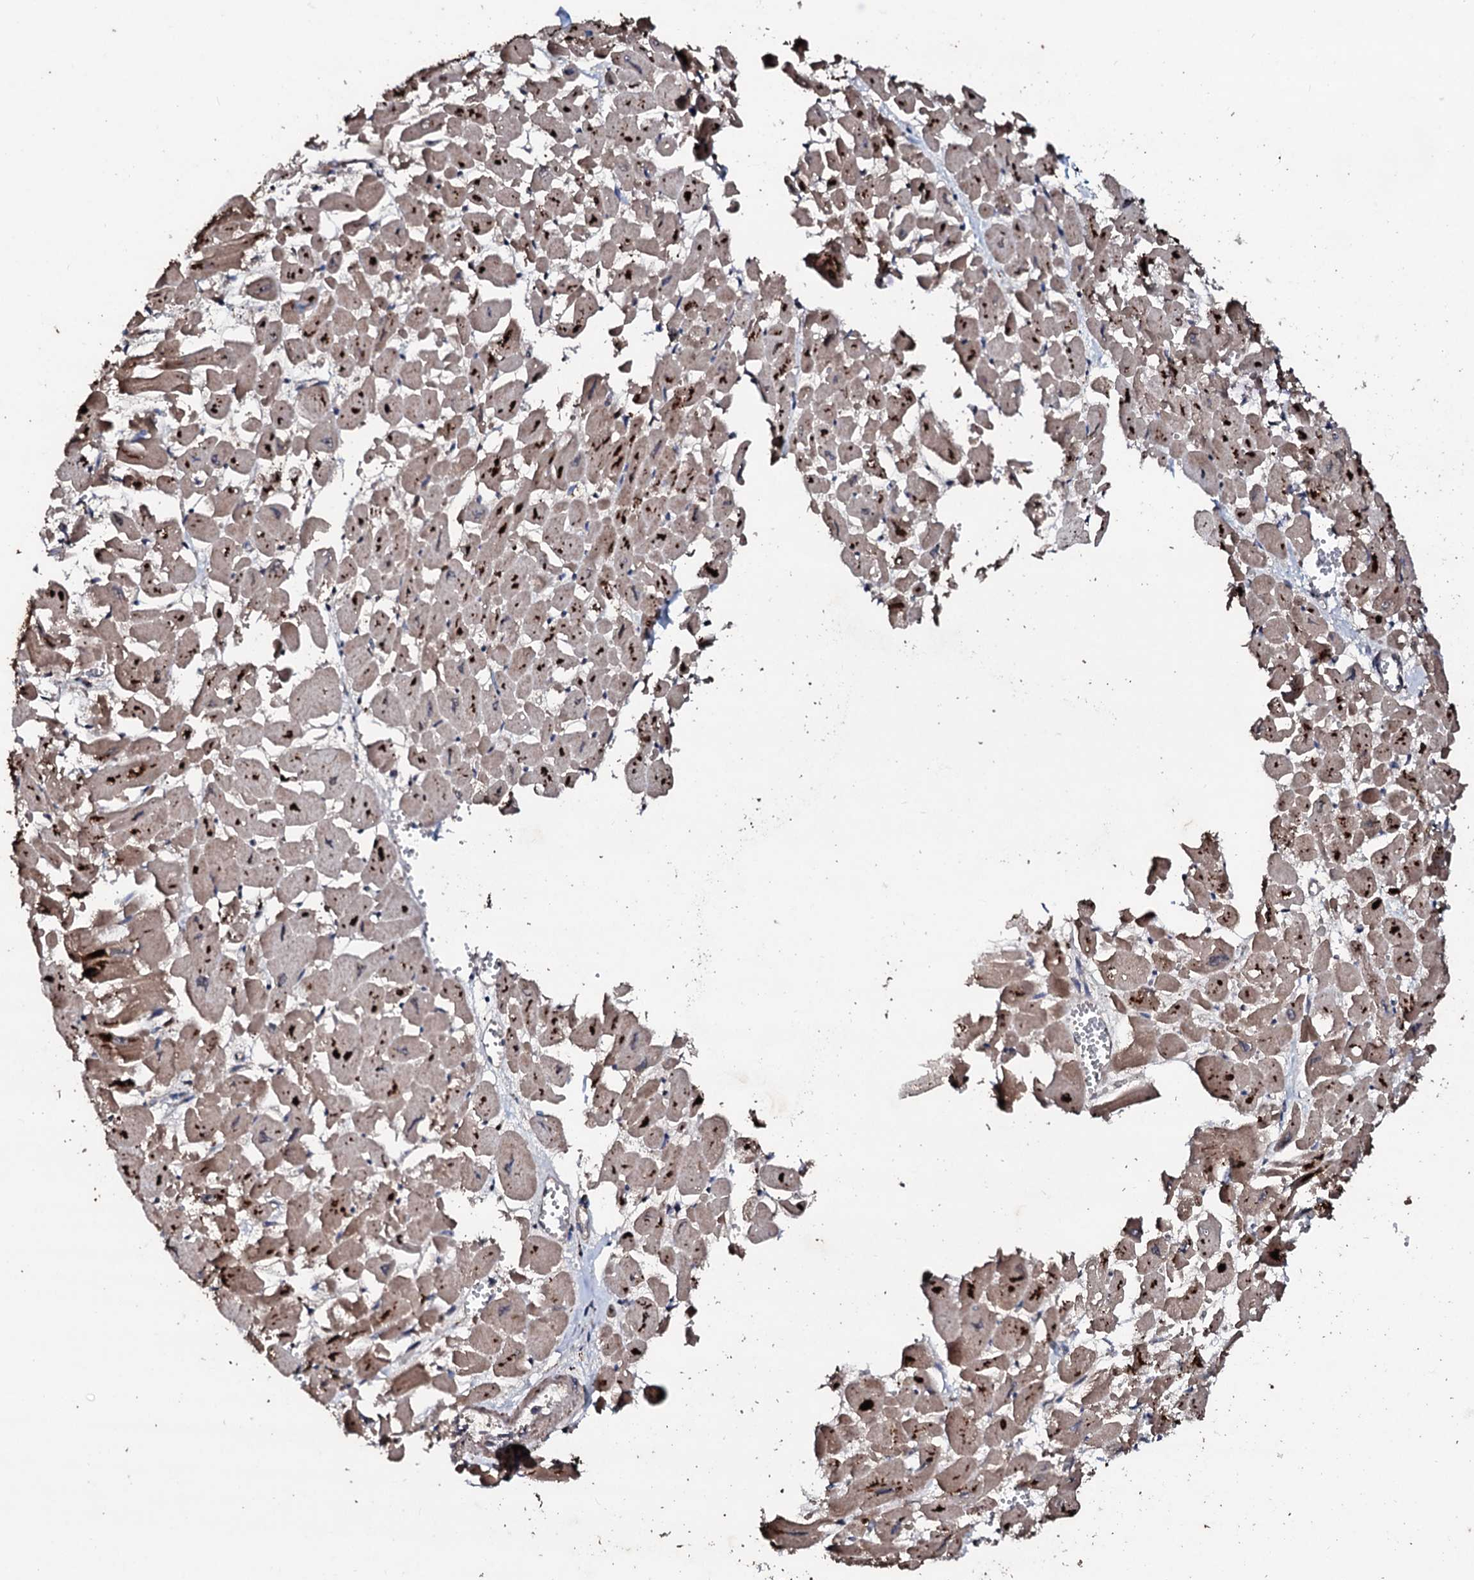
{"staining": {"intensity": "moderate", "quantity": ">75%", "location": "cytoplasmic/membranous"}, "tissue": "heart muscle", "cell_type": "Cardiomyocytes", "image_type": "normal", "snomed": [{"axis": "morphology", "description": "Normal tissue, NOS"}, {"axis": "topography", "description": "Heart"}], "caption": "Heart muscle stained for a protein displays moderate cytoplasmic/membranous positivity in cardiomyocytes. The staining was performed using DAB (3,3'-diaminobenzidine), with brown indicating positive protein expression. Nuclei are stained blue with hematoxylin.", "gene": "SDHAF2", "patient": {"sex": "male", "age": 54}}